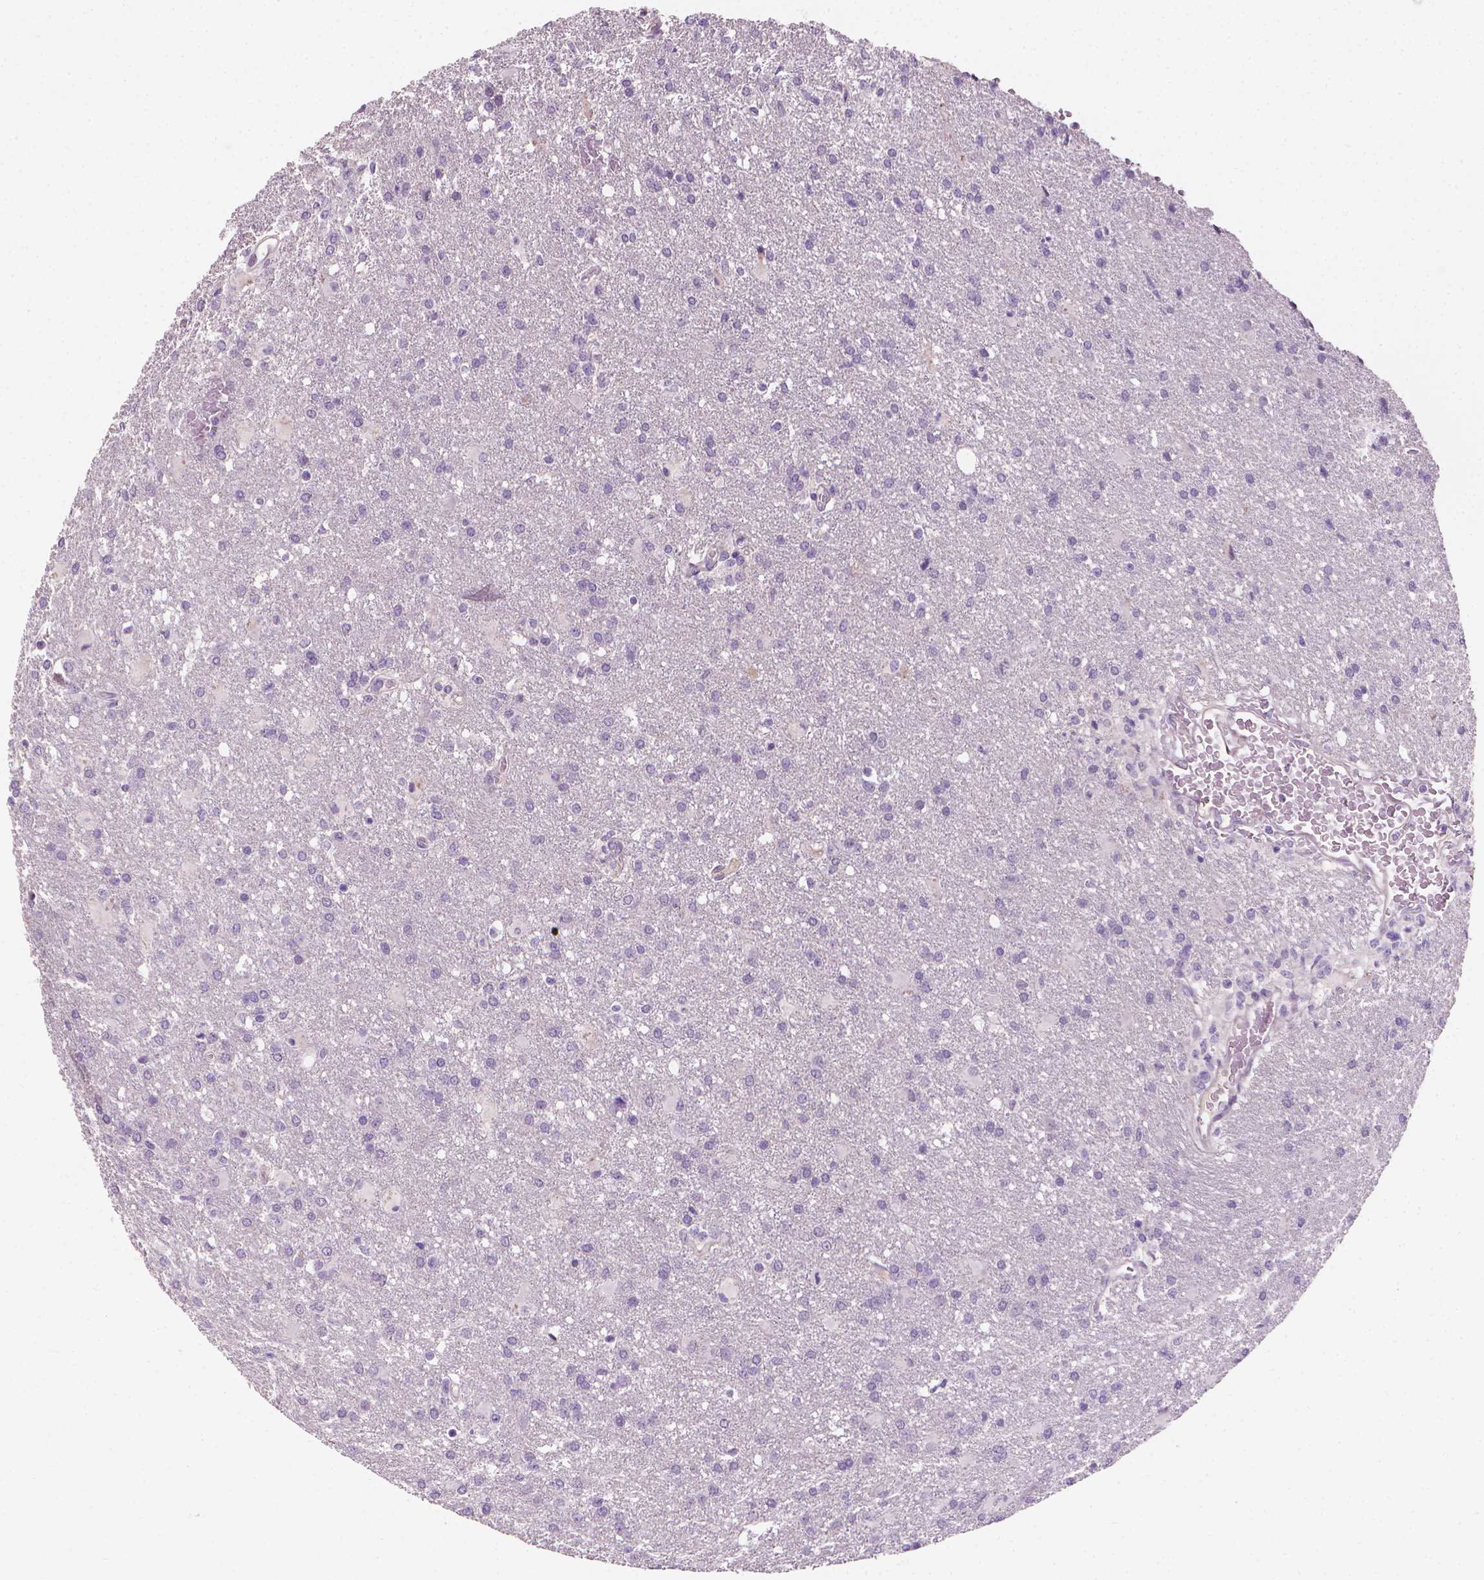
{"staining": {"intensity": "negative", "quantity": "none", "location": "none"}, "tissue": "glioma", "cell_type": "Tumor cells", "image_type": "cancer", "snomed": [{"axis": "morphology", "description": "Glioma, malignant, High grade"}, {"axis": "topography", "description": "Brain"}], "caption": "This is an IHC image of human malignant high-grade glioma. There is no expression in tumor cells.", "gene": "SAXO2", "patient": {"sex": "male", "age": 68}}